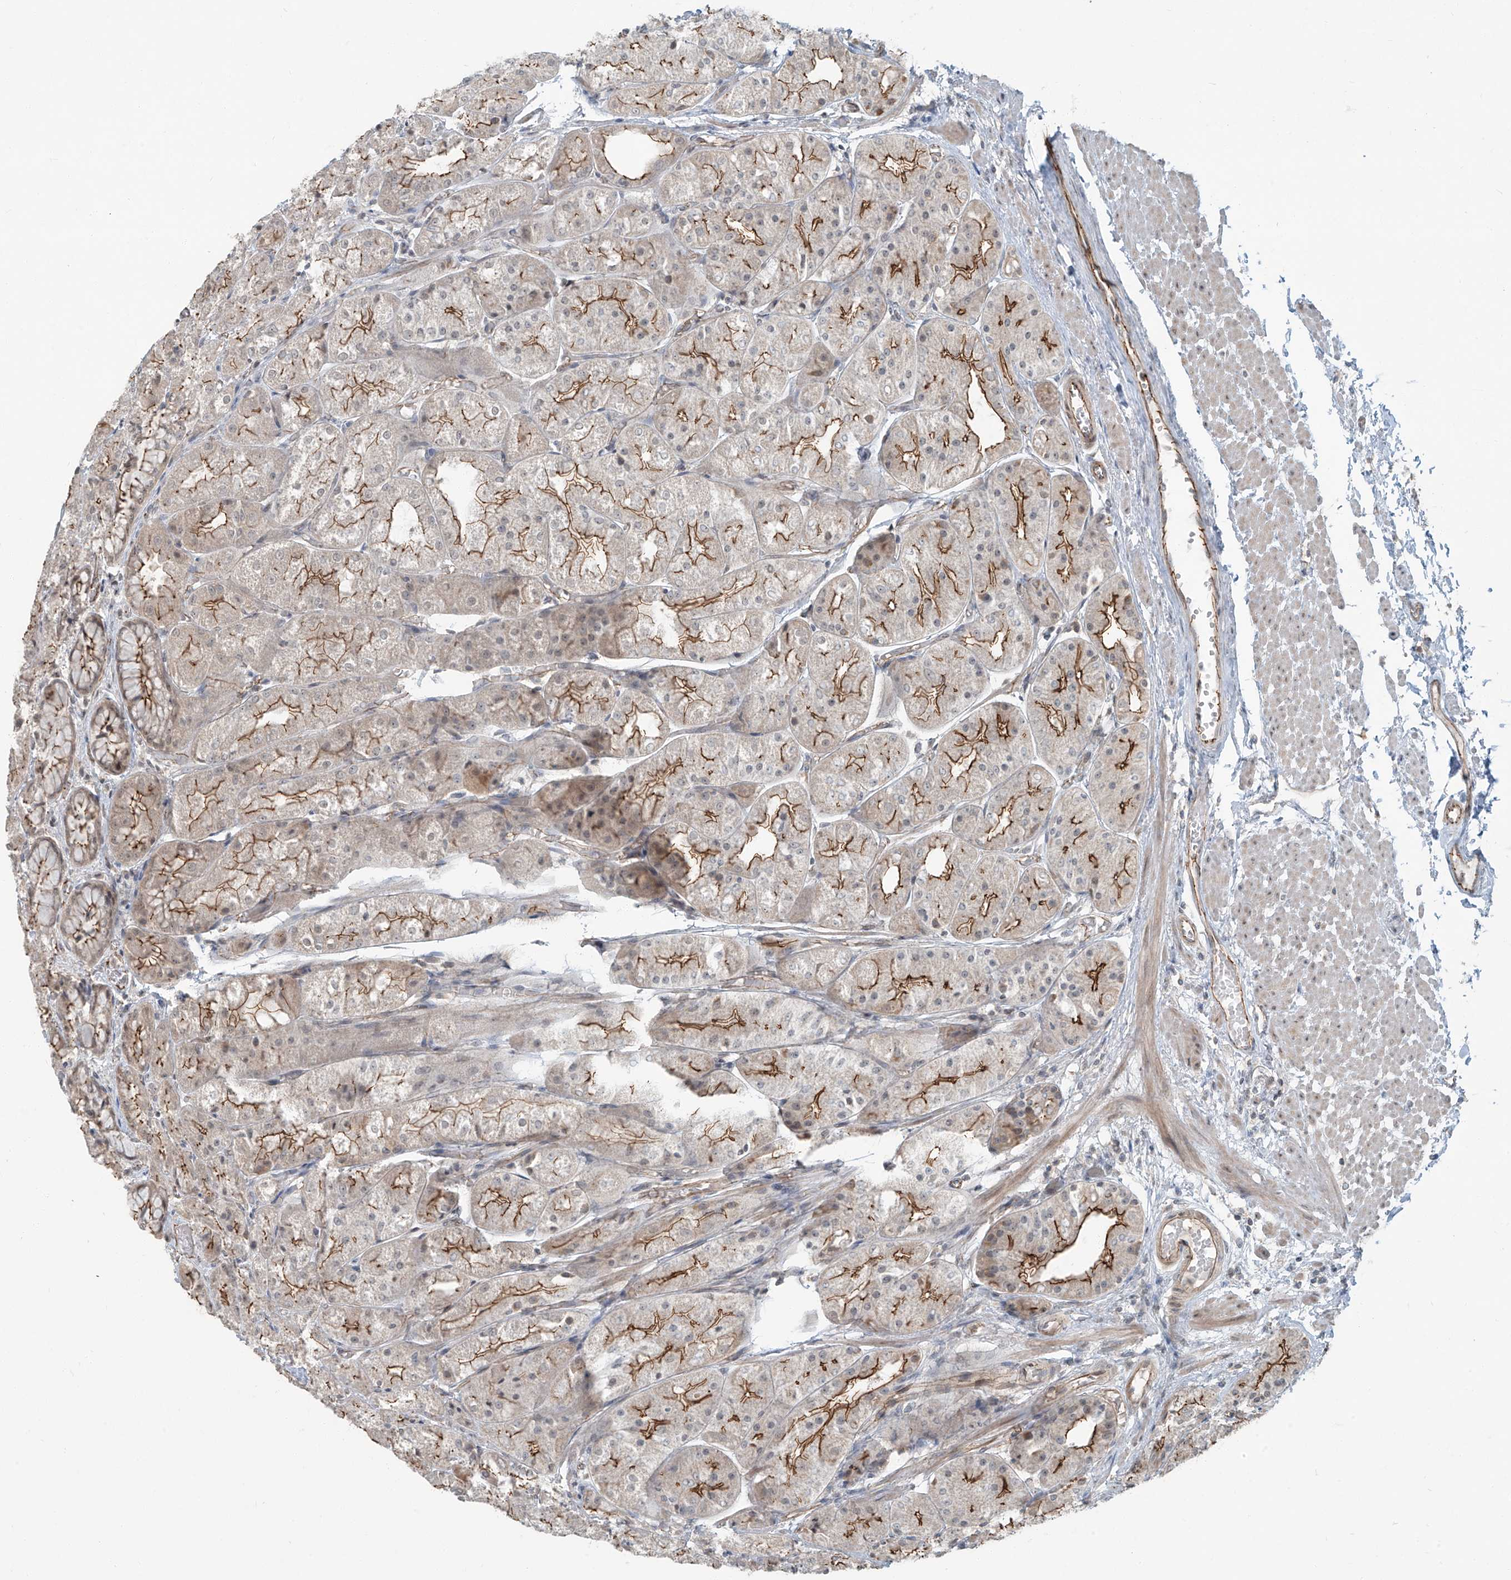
{"staining": {"intensity": "moderate", "quantity": "25%-75%", "location": "cytoplasmic/membranous"}, "tissue": "stomach", "cell_type": "Glandular cells", "image_type": "normal", "snomed": [{"axis": "morphology", "description": "Normal tissue, NOS"}, {"axis": "topography", "description": "Stomach, upper"}], "caption": "A high-resolution image shows immunohistochemistry (IHC) staining of unremarkable stomach, which shows moderate cytoplasmic/membranous staining in about 25%-75% of glandular cells.", "gene": "ZNF16", "patient": {"sex": "male", "age": 72}}